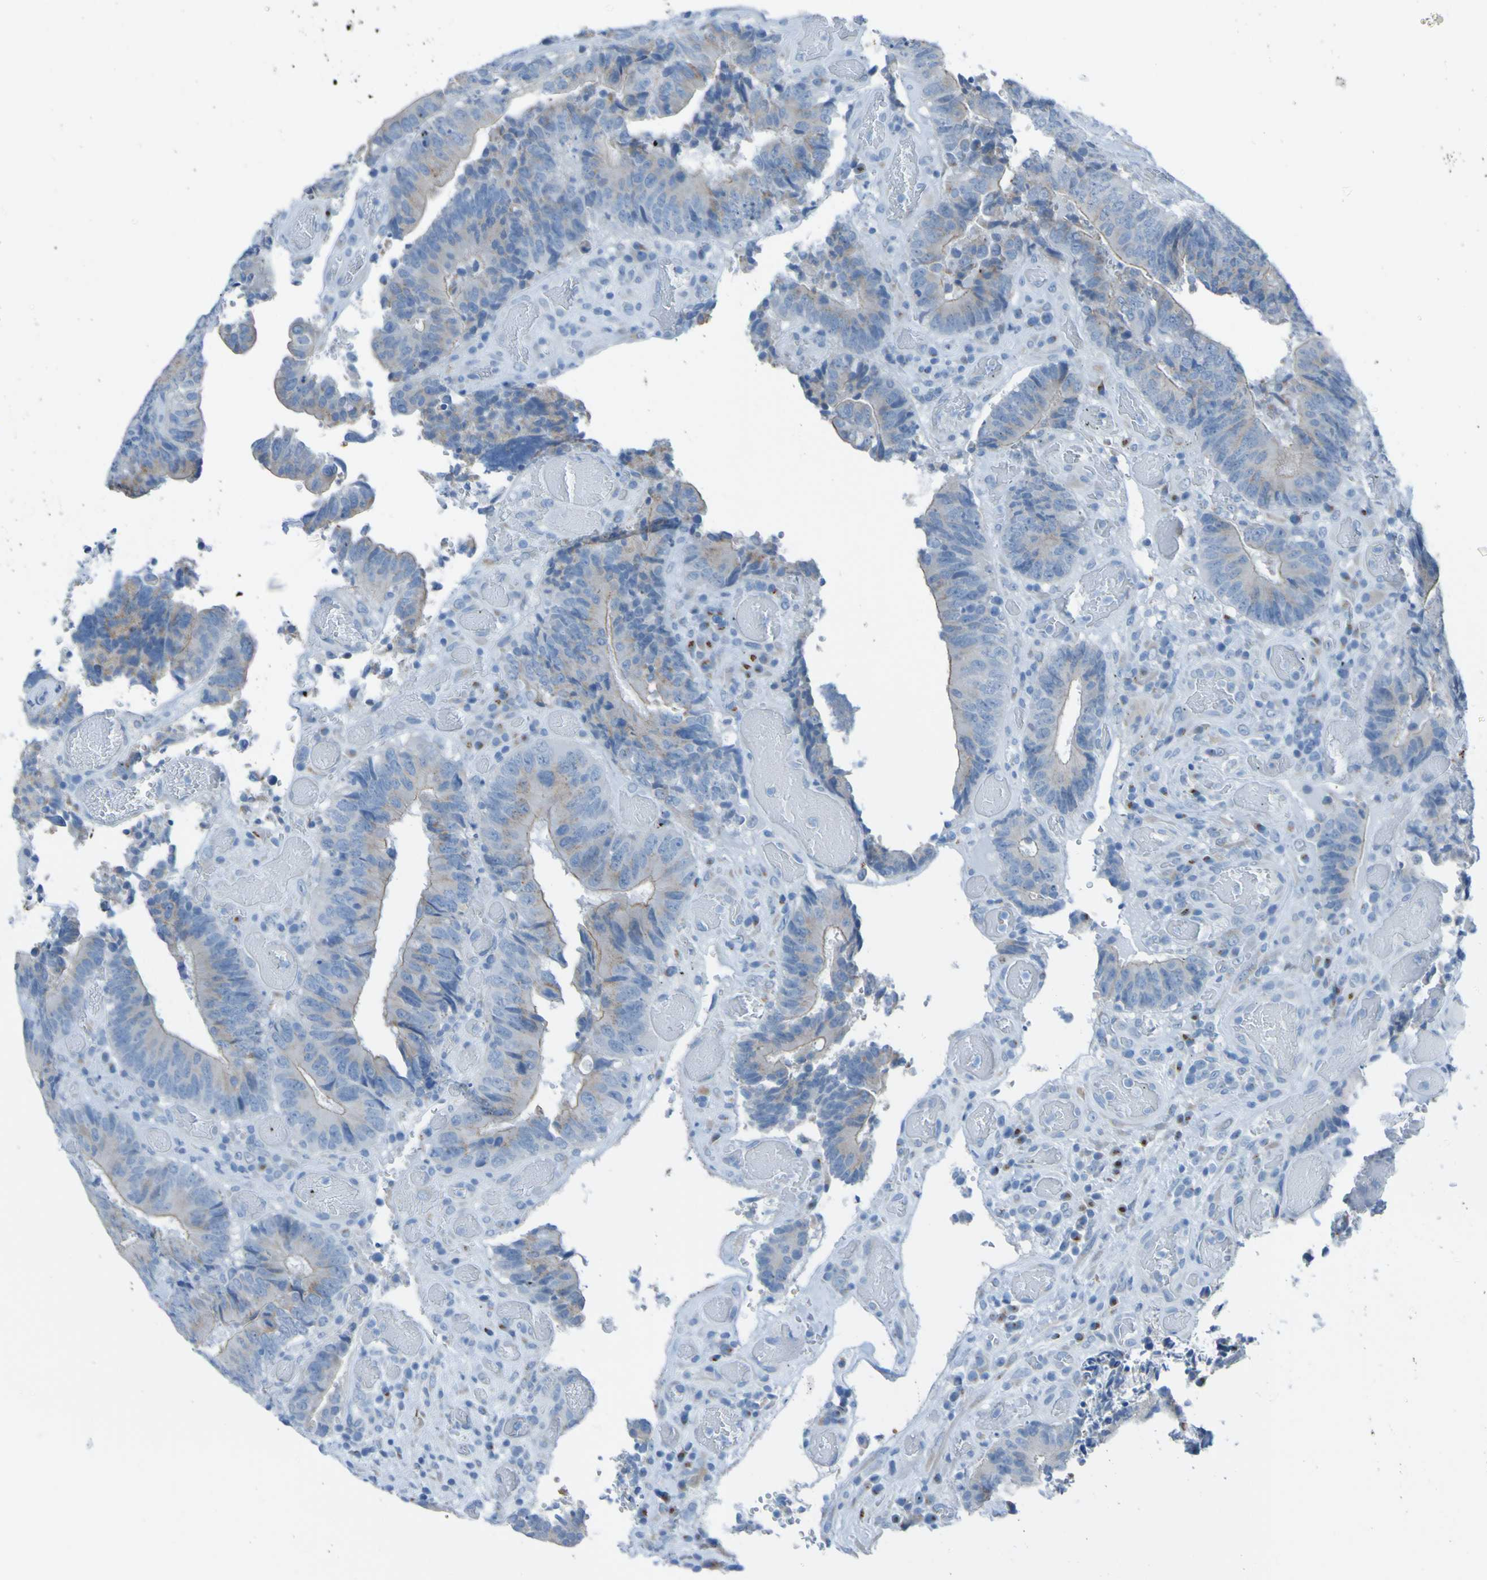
{"staining": {"intensity": "weak", "quantity": "25%-75%", "location": "cytoplasmic/membranous"}, "tissue": "colorectal cancer", "cell_type": "Tumor cells", "image_type": "cancer", "snomed": [{"axis": "morphology", "description": "Adenocarcinoma, NOS"}, {"axis": "topography", "description": "Rectum"}], "caption": "Immunohistochemistry (IHC) of human colorectal cancer reveals low levels of weak cytoplasmic/membranous staining in approximately 25%-75% of tumor cells.", "gene": "ACMSD", "patient": {"sex": "male", "age": 72}}